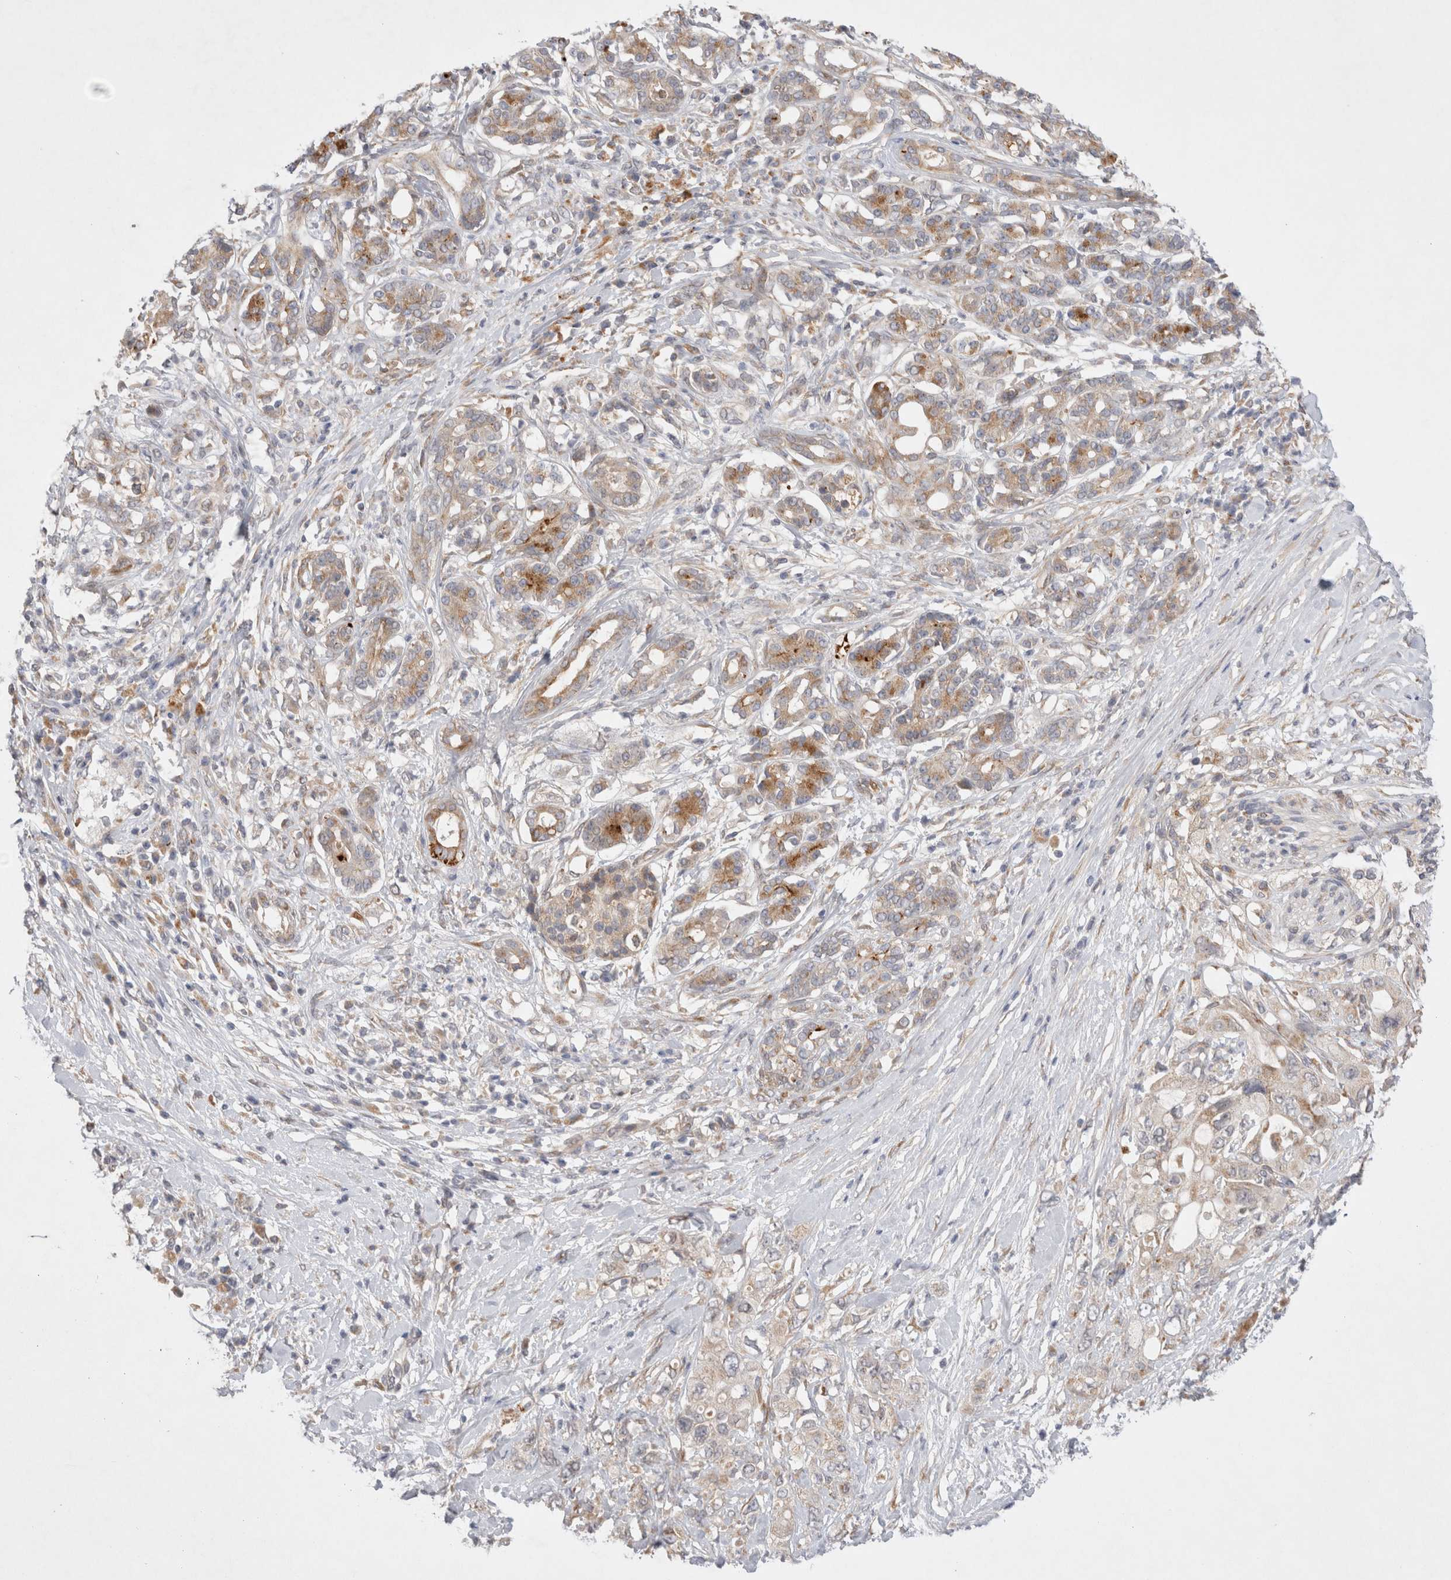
{"staining": {"intensity": "moderate", "quantity": "25%-75%", "location": "cytoplasmic/membranous"}, "tissue": "pancreatic cancer", "cell_type": "Tumor cells", "image_type": "cancer", "snomed": [{"axis": "morphology", "description": "Adenocarcinoma, NOS"}, {"axis": "topography", "description": "Pancreas"}], "caption": "Moderate cytoplasmic/membranous staining for a protein is present in about 25%-75% of tumor cells of pancreatic cancer (adenocarcinoma) using immunohistochemistry (IHC).", "gene": "NPC1", "patient": {"sex": "female", "age": 56}}